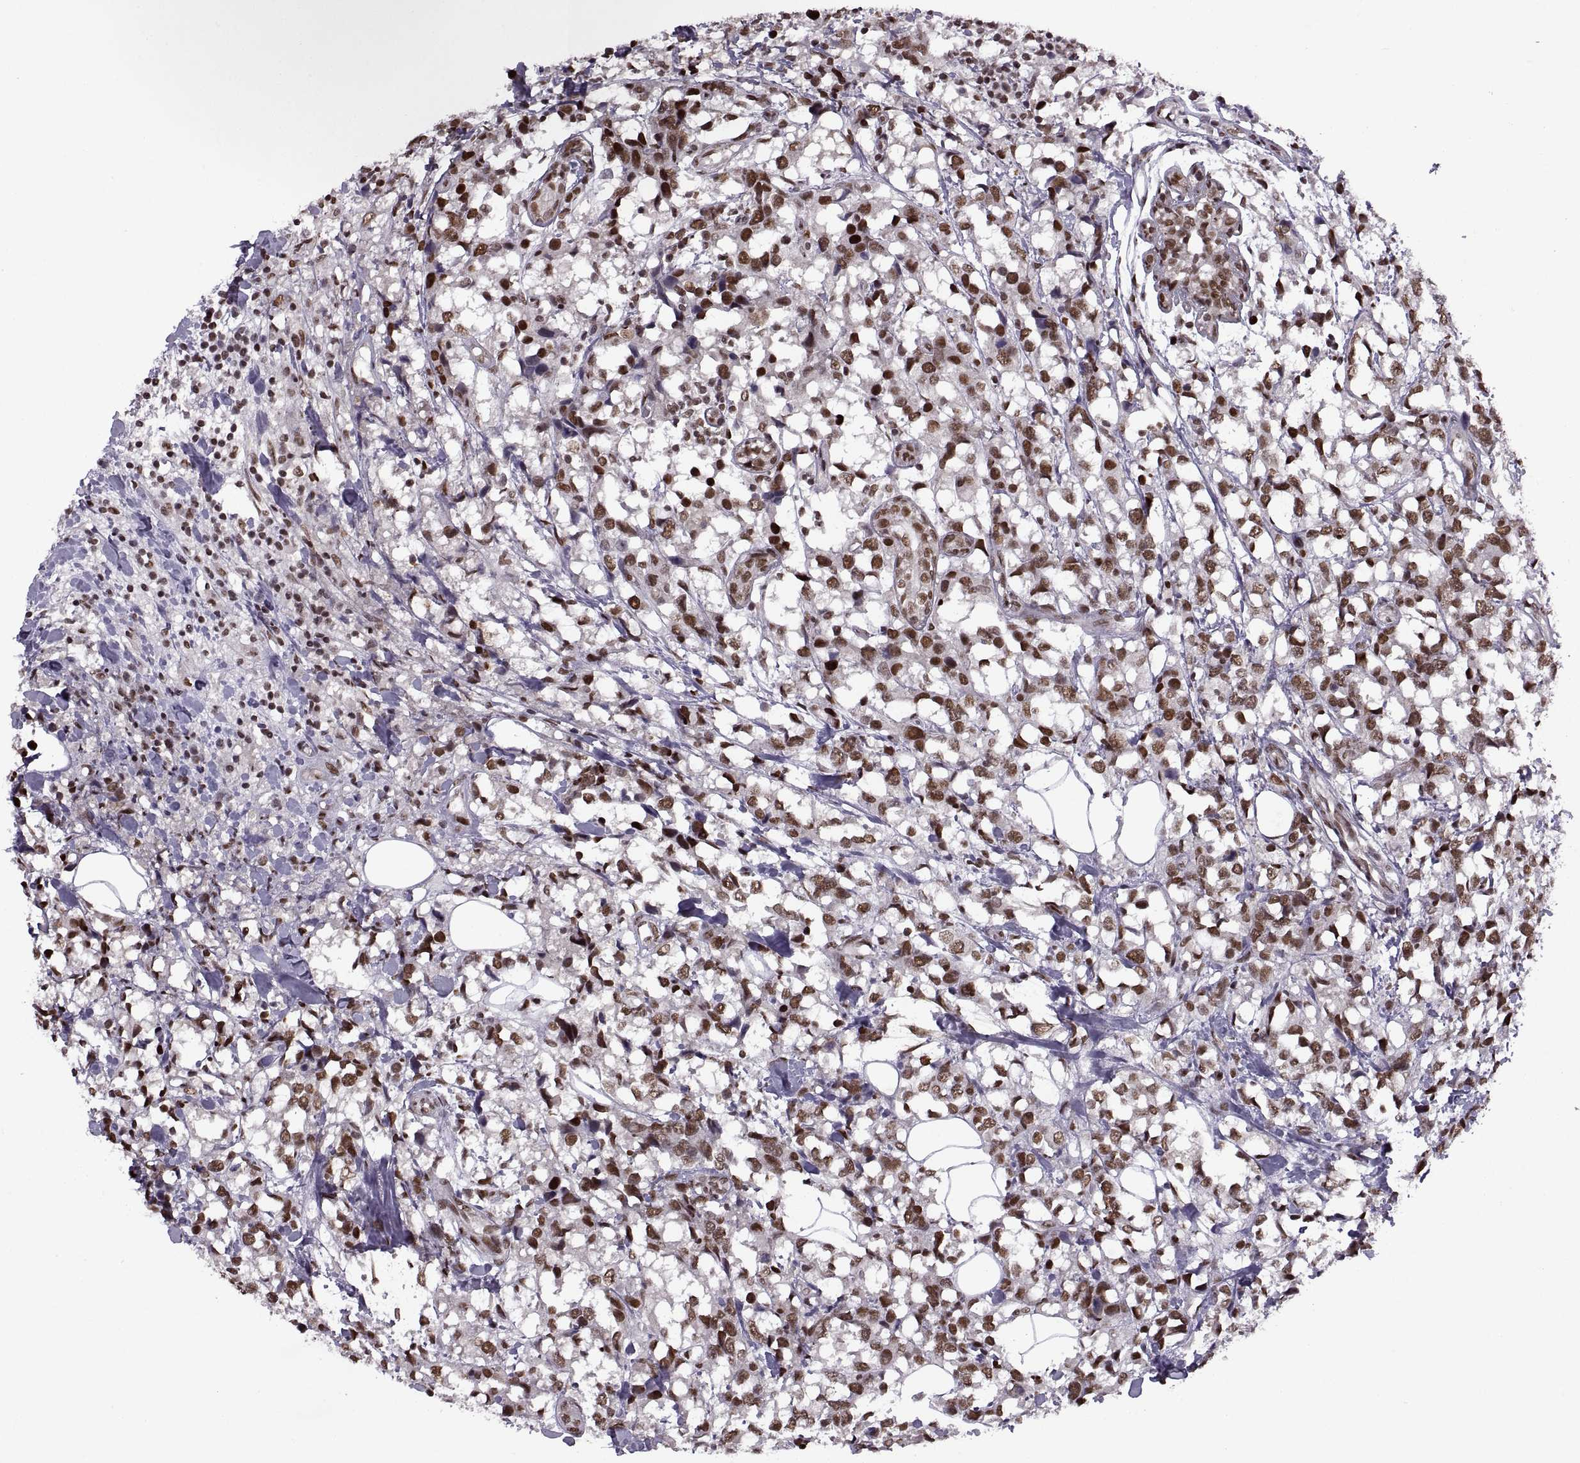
{"staining": {"intensity": "strong", "quantity": ">75%", "location": "nuclear"}, "tissue": "breast cancer", "cell_type": "Tumor cells", "image_type": "cancer", "snomed": [{"axis": "morphology", "description": "Lobular carcinoma"}, {"axis": "topography", "description": "Breast"}], "caption": "Protein analysis of lobular carcinoma (breast) tissue exhibits strong nuclear expression in approximately >75% of tumor cells. The staining was performed using DAB (3,3'-diaminobenzidine), with brown indicating positive protein expression. Nuclei are stained blue with hematoxylin.", "gene": "MT1E", "patient": {"sex": "female", "age": 59}}